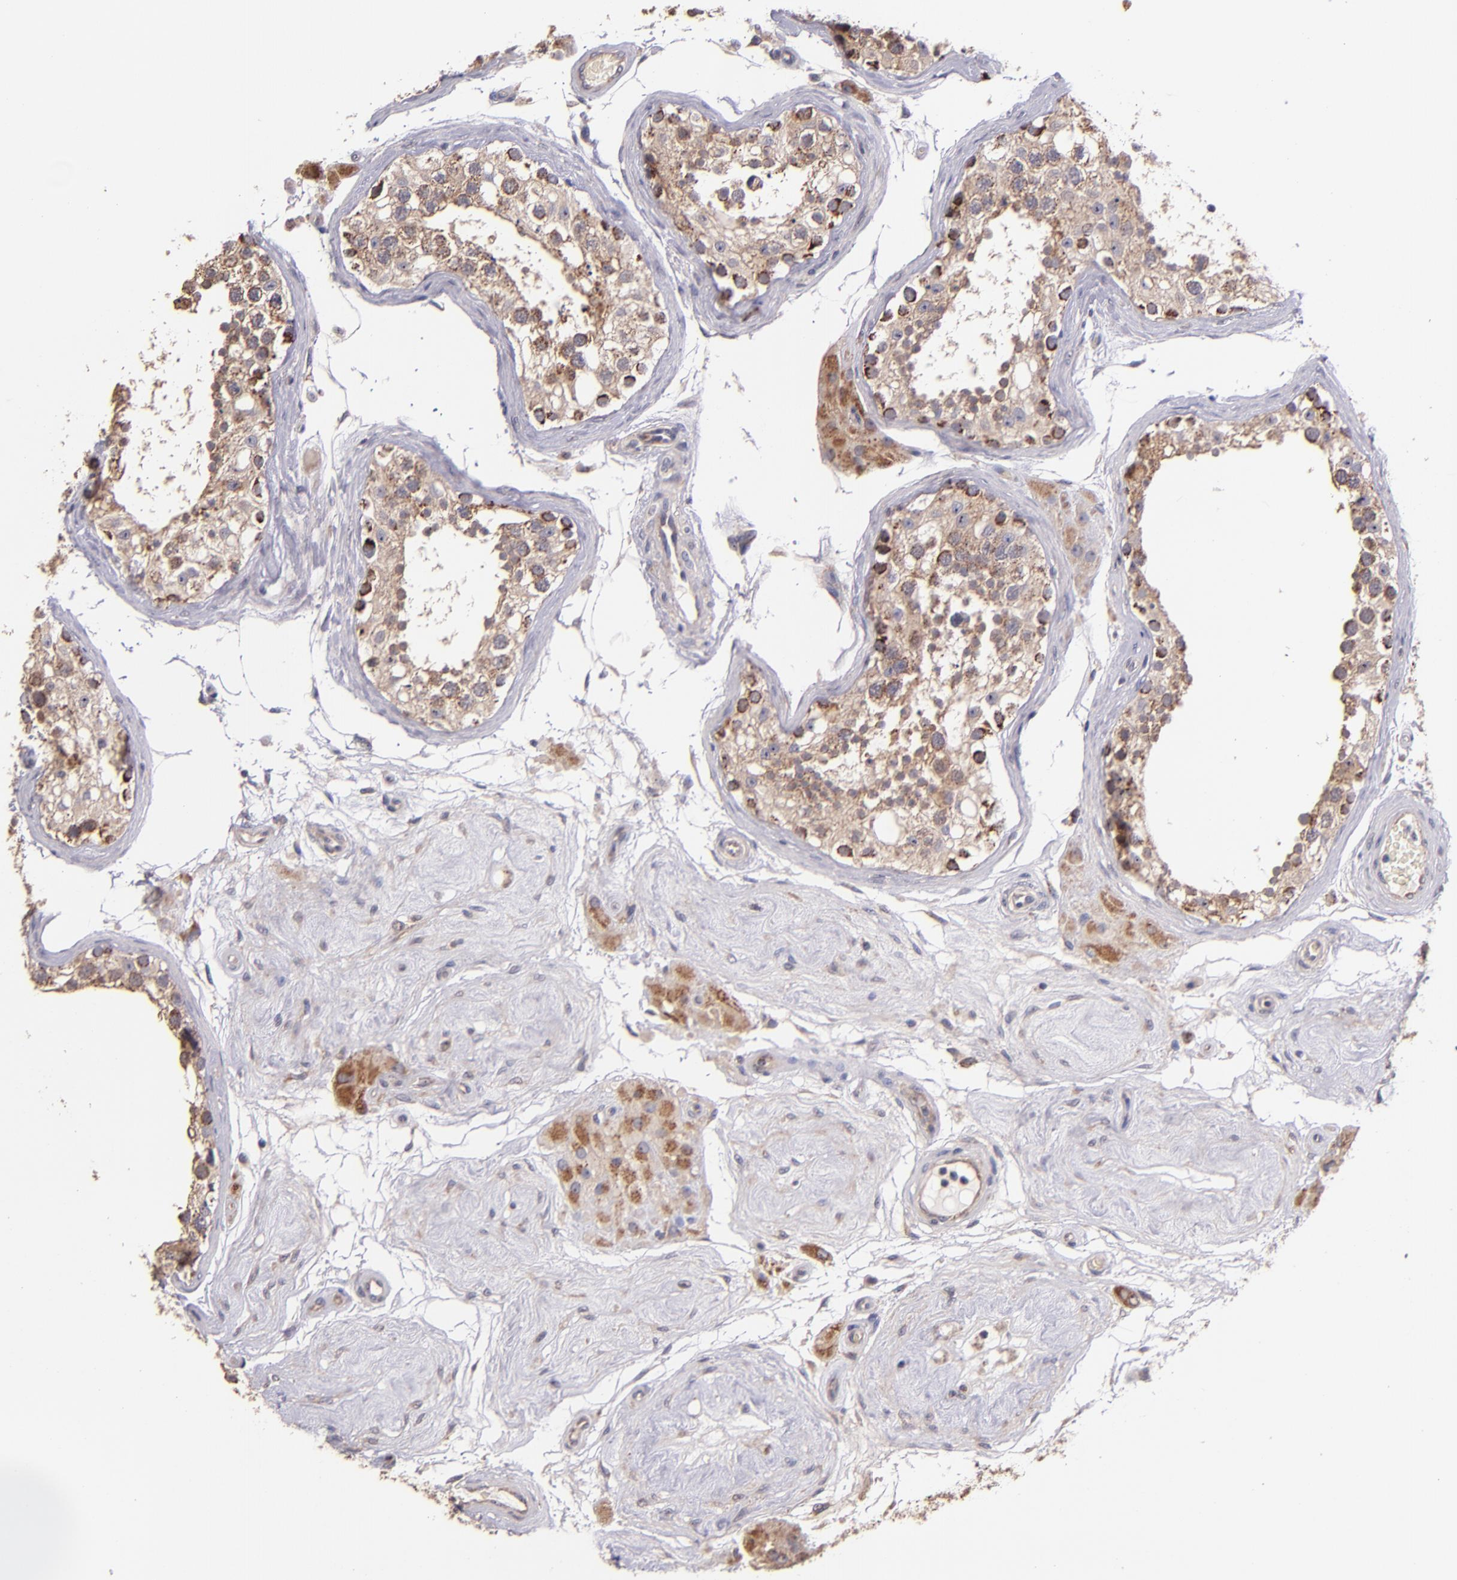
{"staining": {"intensity": "moderate", "quantity": ">75%", "location": "cytoplasmic/membranous"}, "tissue": "testis", "cell_type": "Cells in seminiferous ducts", "image_type": "normal", "snomed": [{"axis": "morphology", "description": "Normal tissue, NOS"}, {"axis": "topography", "description": "Testis"}], "caption": "Immunohistochemistry (IHC) (DAB (3,3'-diaminobenzidine)) staining of unremarkable testis shows moderate cytoplasmic/membranous protein expression in approximately >75% of cells in seminiferous ducts.", "gene": "SHC1", "patient": {"sex": "male", "age": 68}}